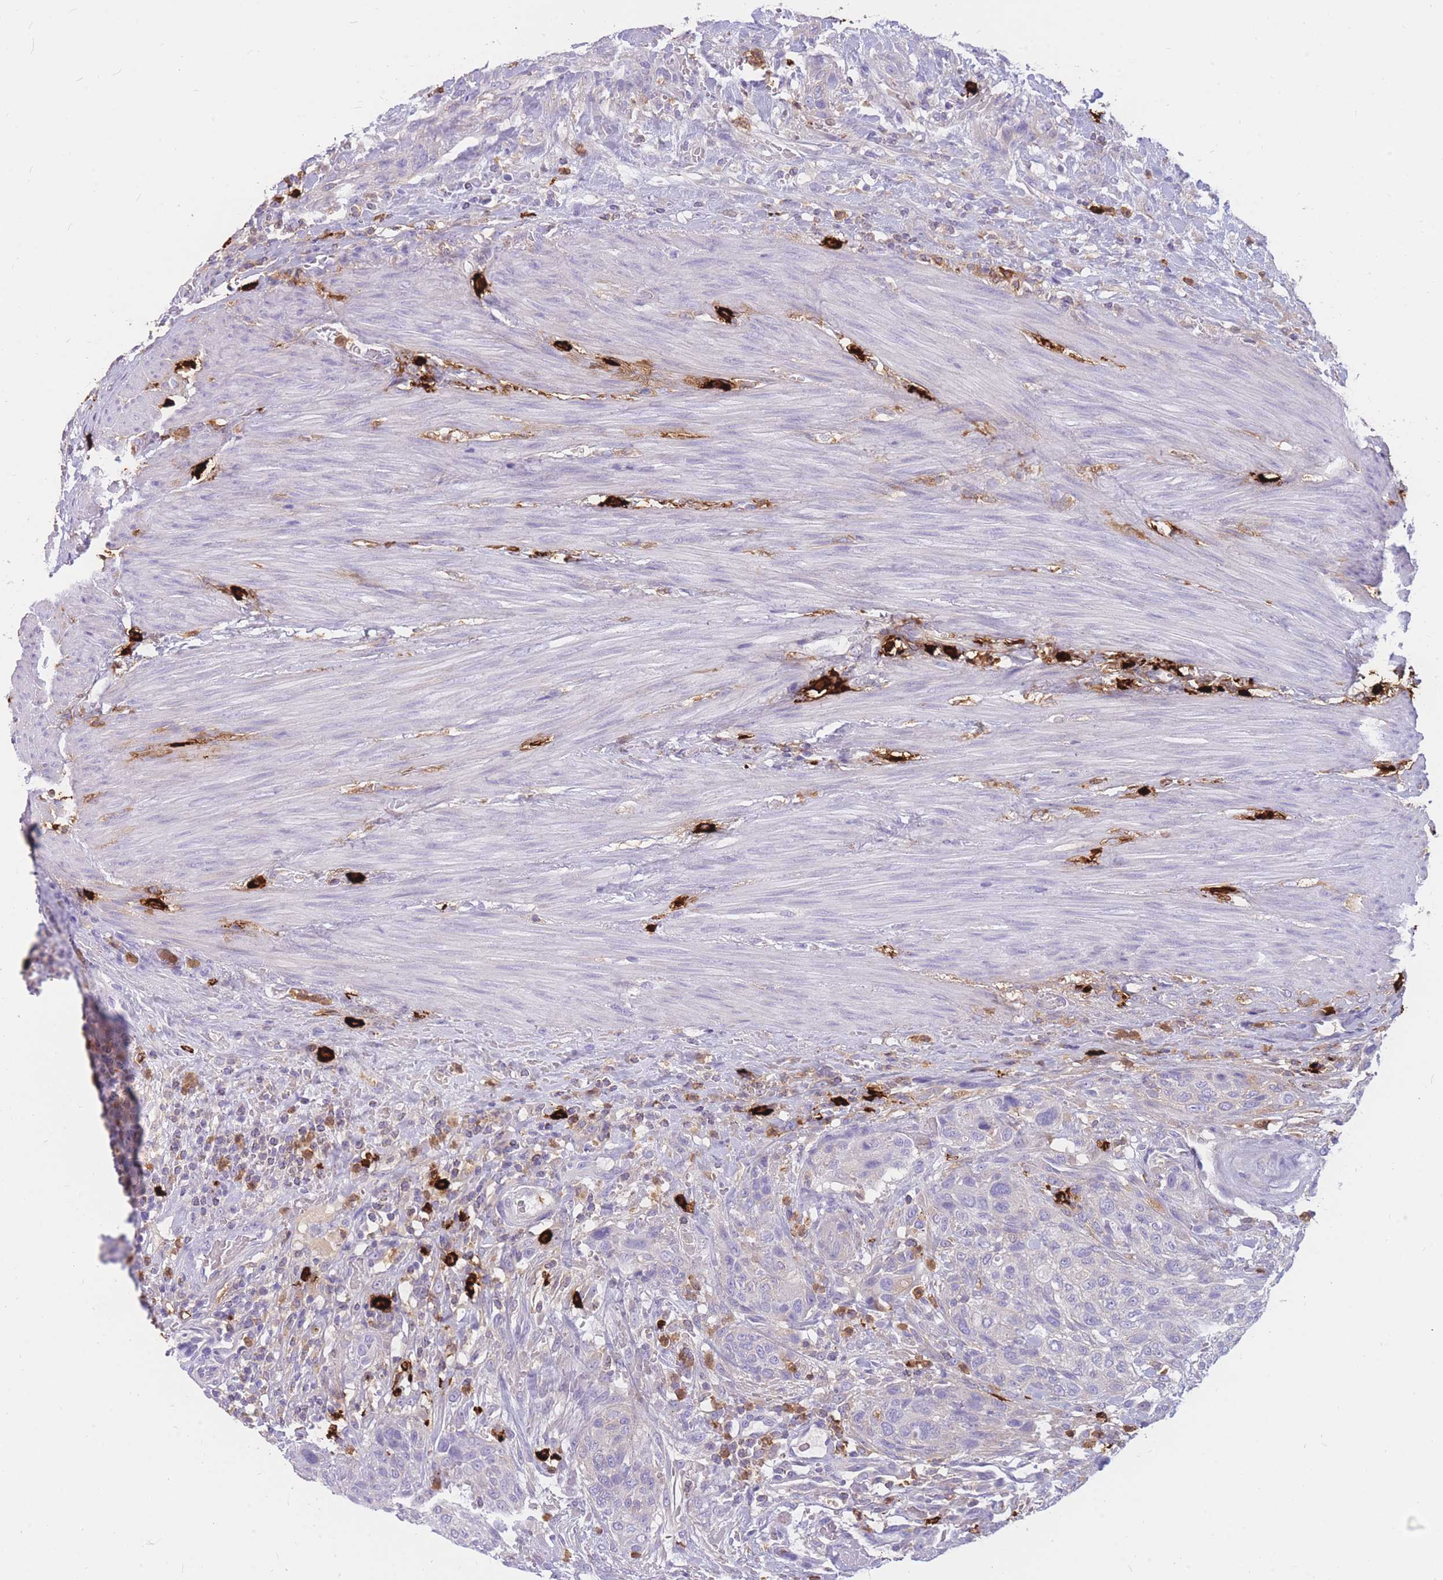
{"staining": {"intensity": "negative", "quantity": "none", "location": "none"}, "tissue": "urothelial cancer", "cell_type": "Tumor cells", "image_type": "cancer", "snomed": [{"axis": "morphology", "description": "Urothelial carcinoma, High grade"}, {"axis": "topography", "description": "Urinary bladder"}], "caption": "A photomicrograph of high-grade urothelial carcinoma stained for a protein reveals no brown staining in tumor cells.", "gene": "TPSAB1", "patient": {"sex": "male", "age": 35}}